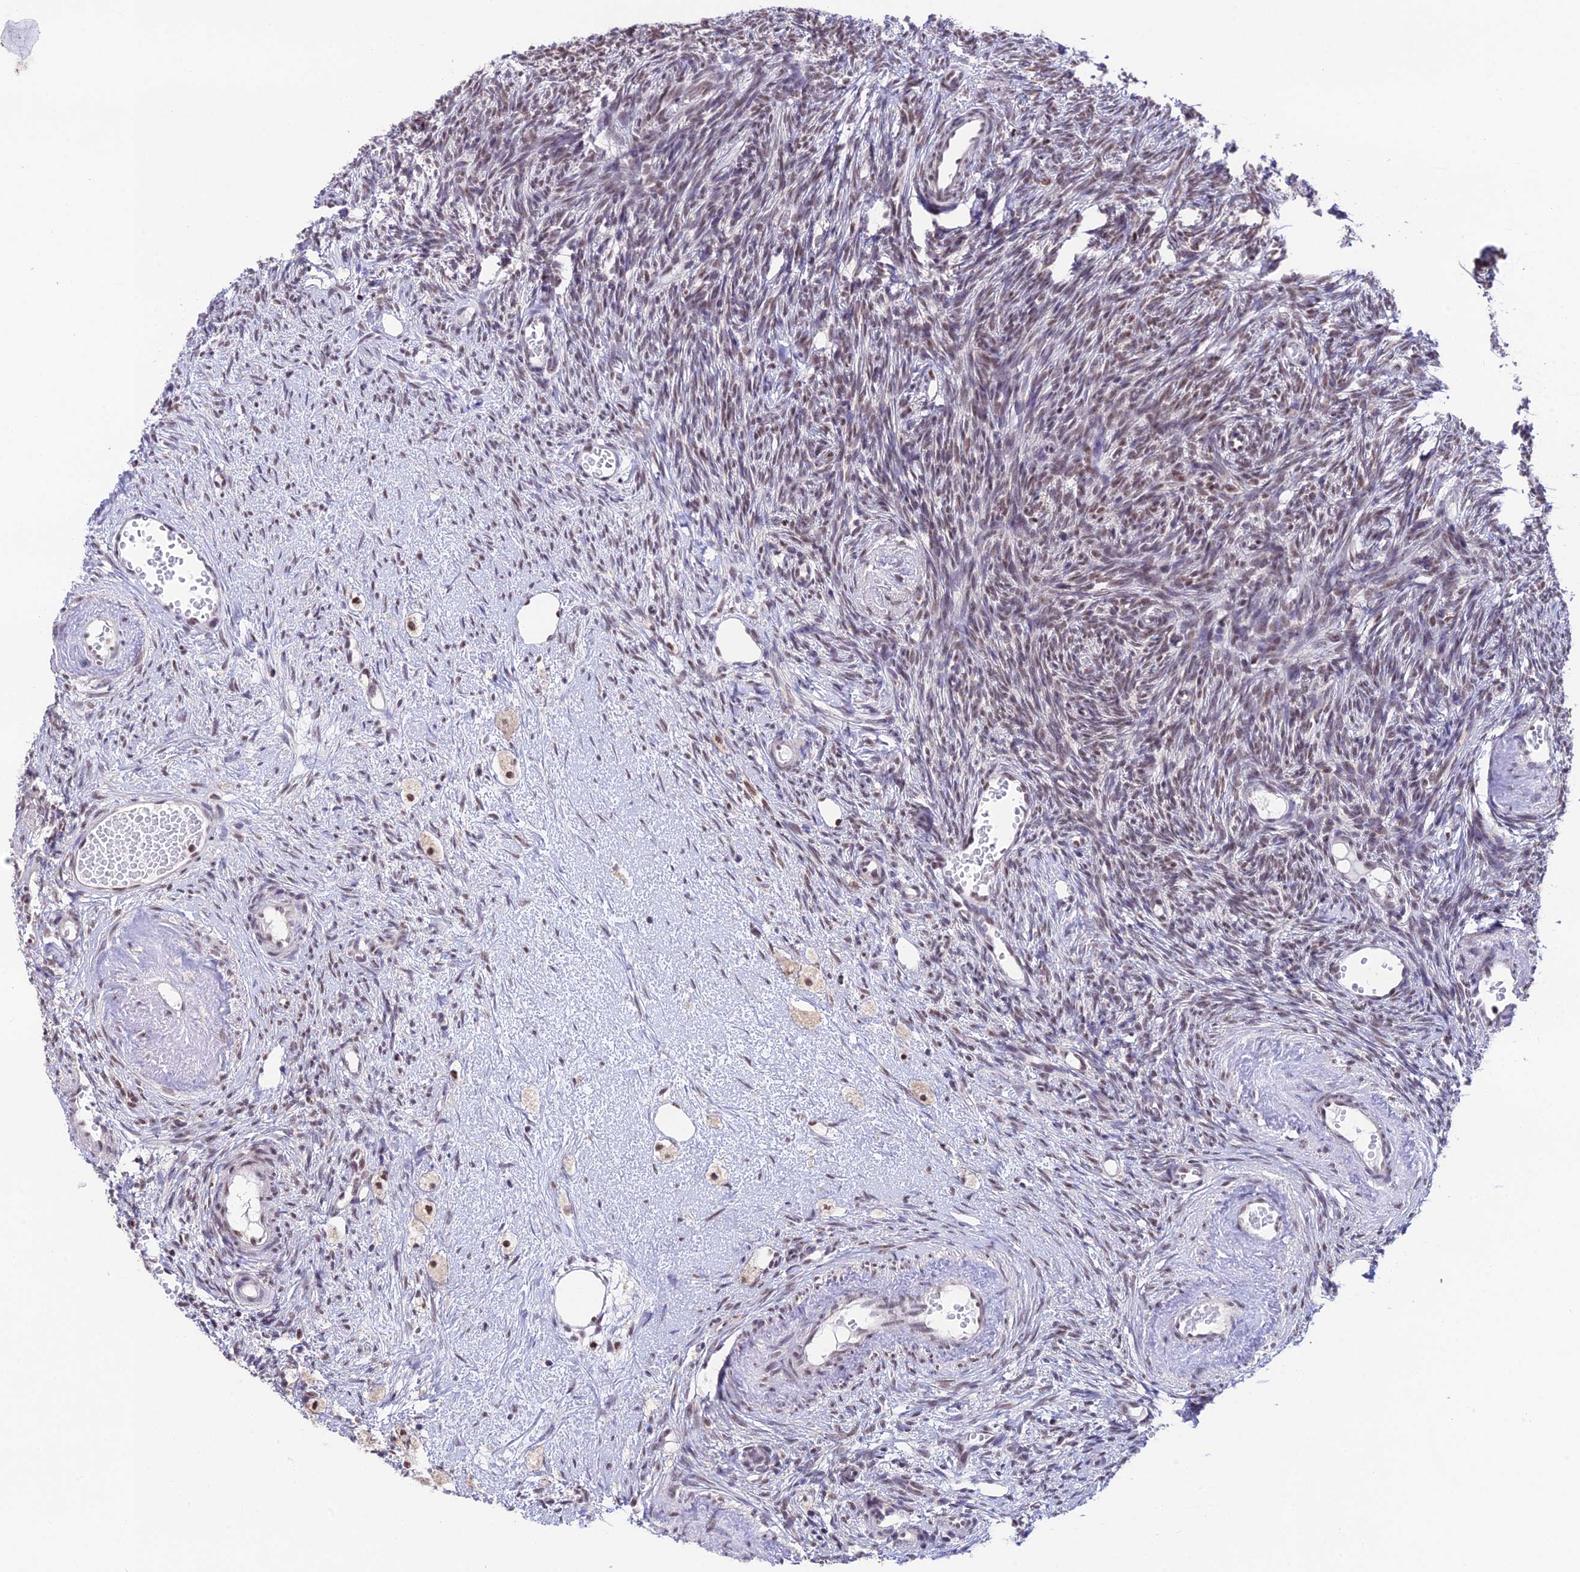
{"staining": {"intensity": "weak", "quantity": "25%-75%", "location": "nuclear"}, "tissue": "ovary", "cell_type": "Ovarian stroma cells", "image_type": "normal", "snomed": [{"axis": "morphology", "description": "Normal tissue, NOS"}, {"axis": "topography", "description": "Ovary"}], "caption": "Benign ovary displays weak nuclear positivity in about 25%-75% of ovarian stroma cells.", "gene": "THOC7", "patient": {"sex": "female", "age": 51}}